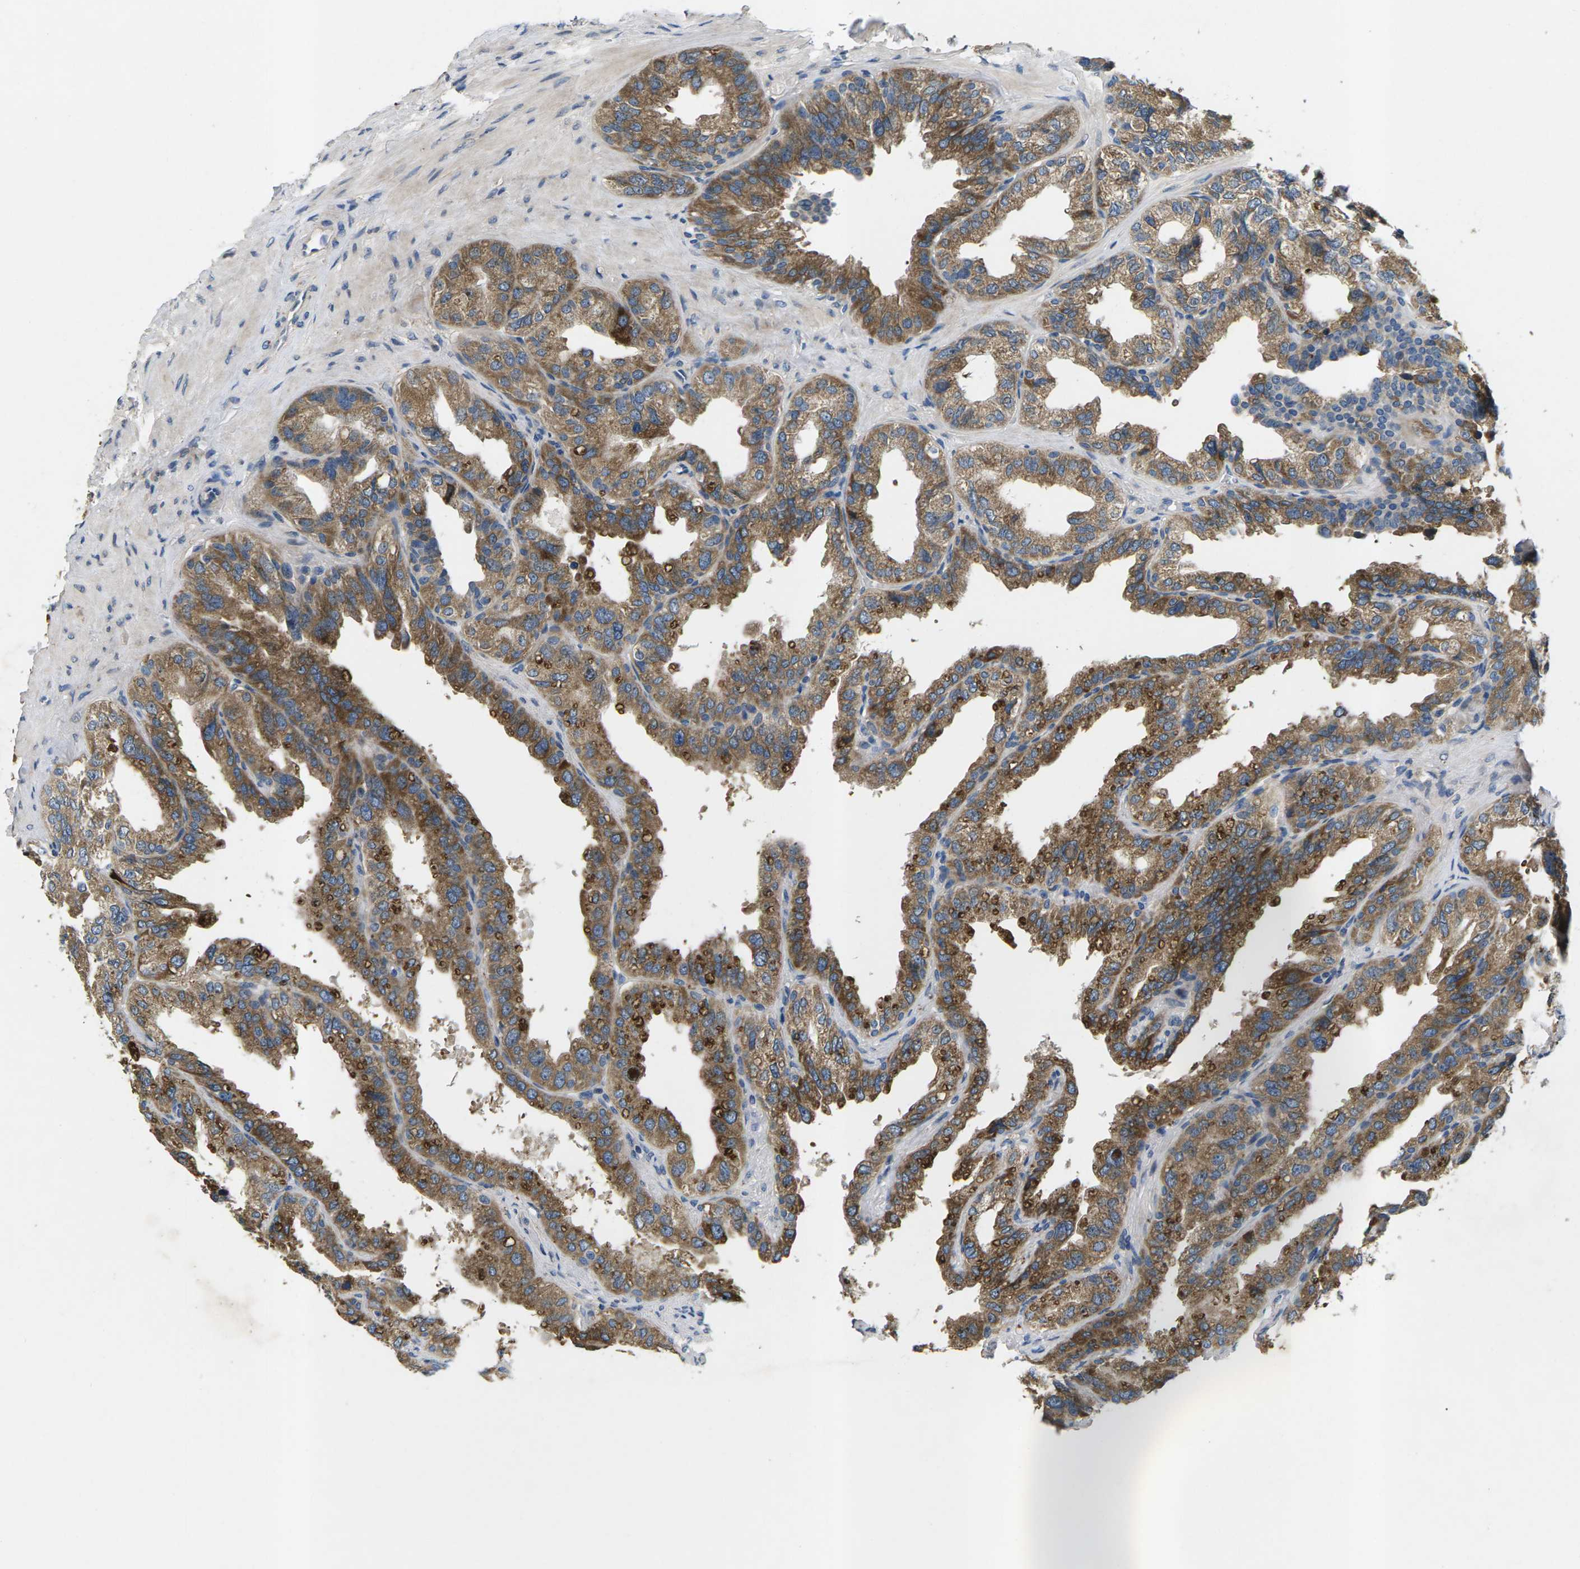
{"staining": {"intensity": "moderate", "quantity": ">75%", "location": "cytoplasmic/membranous"}, "tissue": "seminal vesicle", "cell_type": "Glandular cells", "image_type": "normal", "snomed": [{"axis": "morphology", "description": "Normal tissue, NOS"}, {"axis": "topography", "description": "Seminal veicle"}], "caption": "This photomicrograph displays immunohistochemistry staining of unremarkable seminal vesicle, with medium moderate cytoplasmic/membranous expression in about >75% of glandular cells.", "gene": "ERGIC3", "patient": {"sex": "male", "age": 68}}